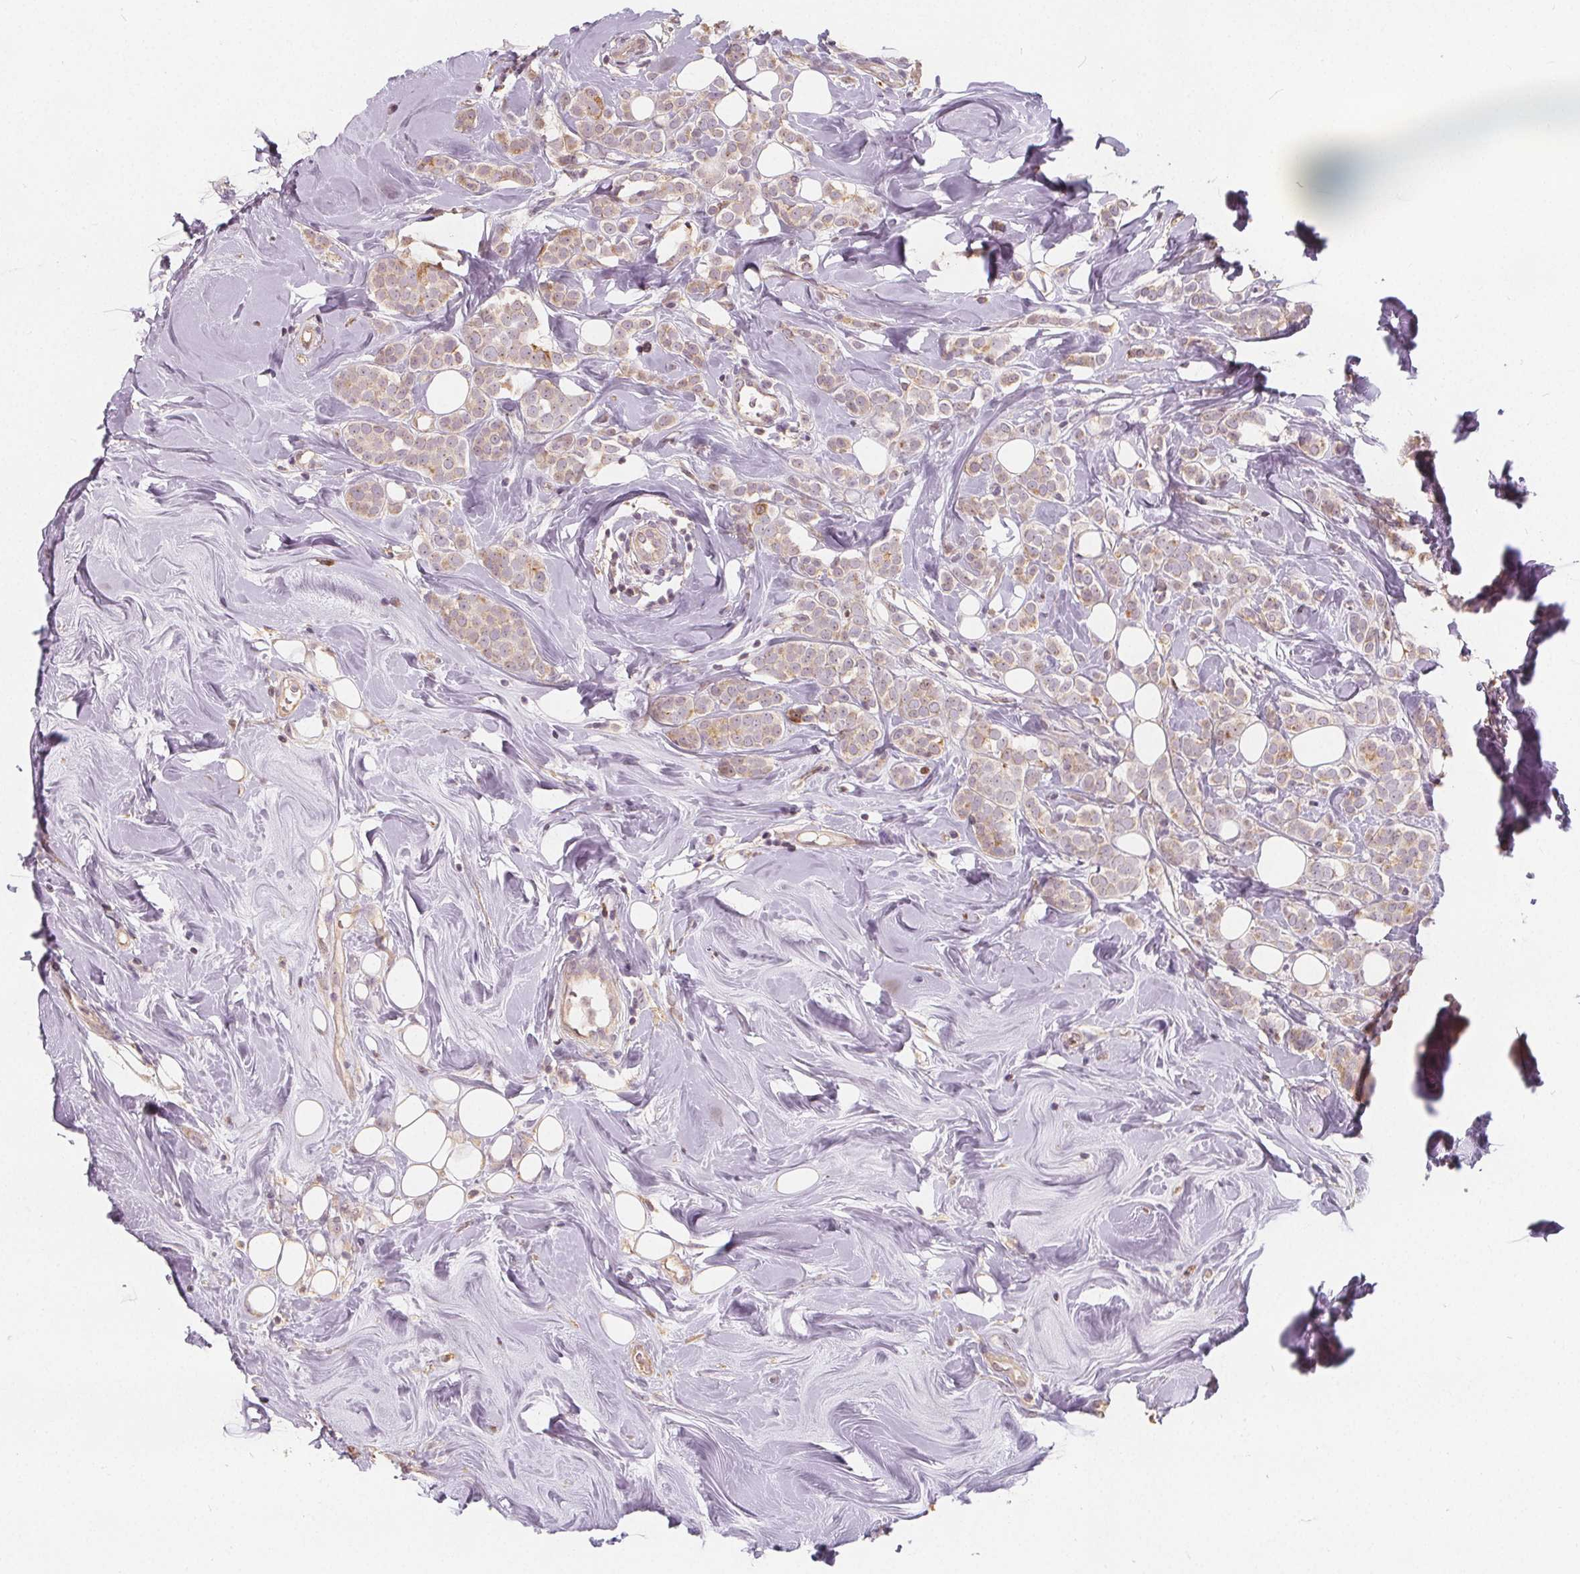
{"staining": {"intensity": "weak", "quantity": "25%-75%", "location": "cytoplasmic/membranous"}, "tissue": "breast cancer", "cell_type": "Tumor cells", "image_type": "cancer", "snomed": [{"axis": "morphology", "description": "Lobular carcinoma"}, {"axis": "topography", "description": "Breast"}], "caption": "An immunohistochemistry micrograph of tumor tissue is shown. Protein staining in brown highlights weak cytoplasmic/membranous positivity in breast cancer within tumor cells. (DAB (3,3'-diaminobenzidine) = brown stain, brightfield microscopy at high magnification).", "gene": "DRC3", "patient": {"sex": "female", "age": 49}}